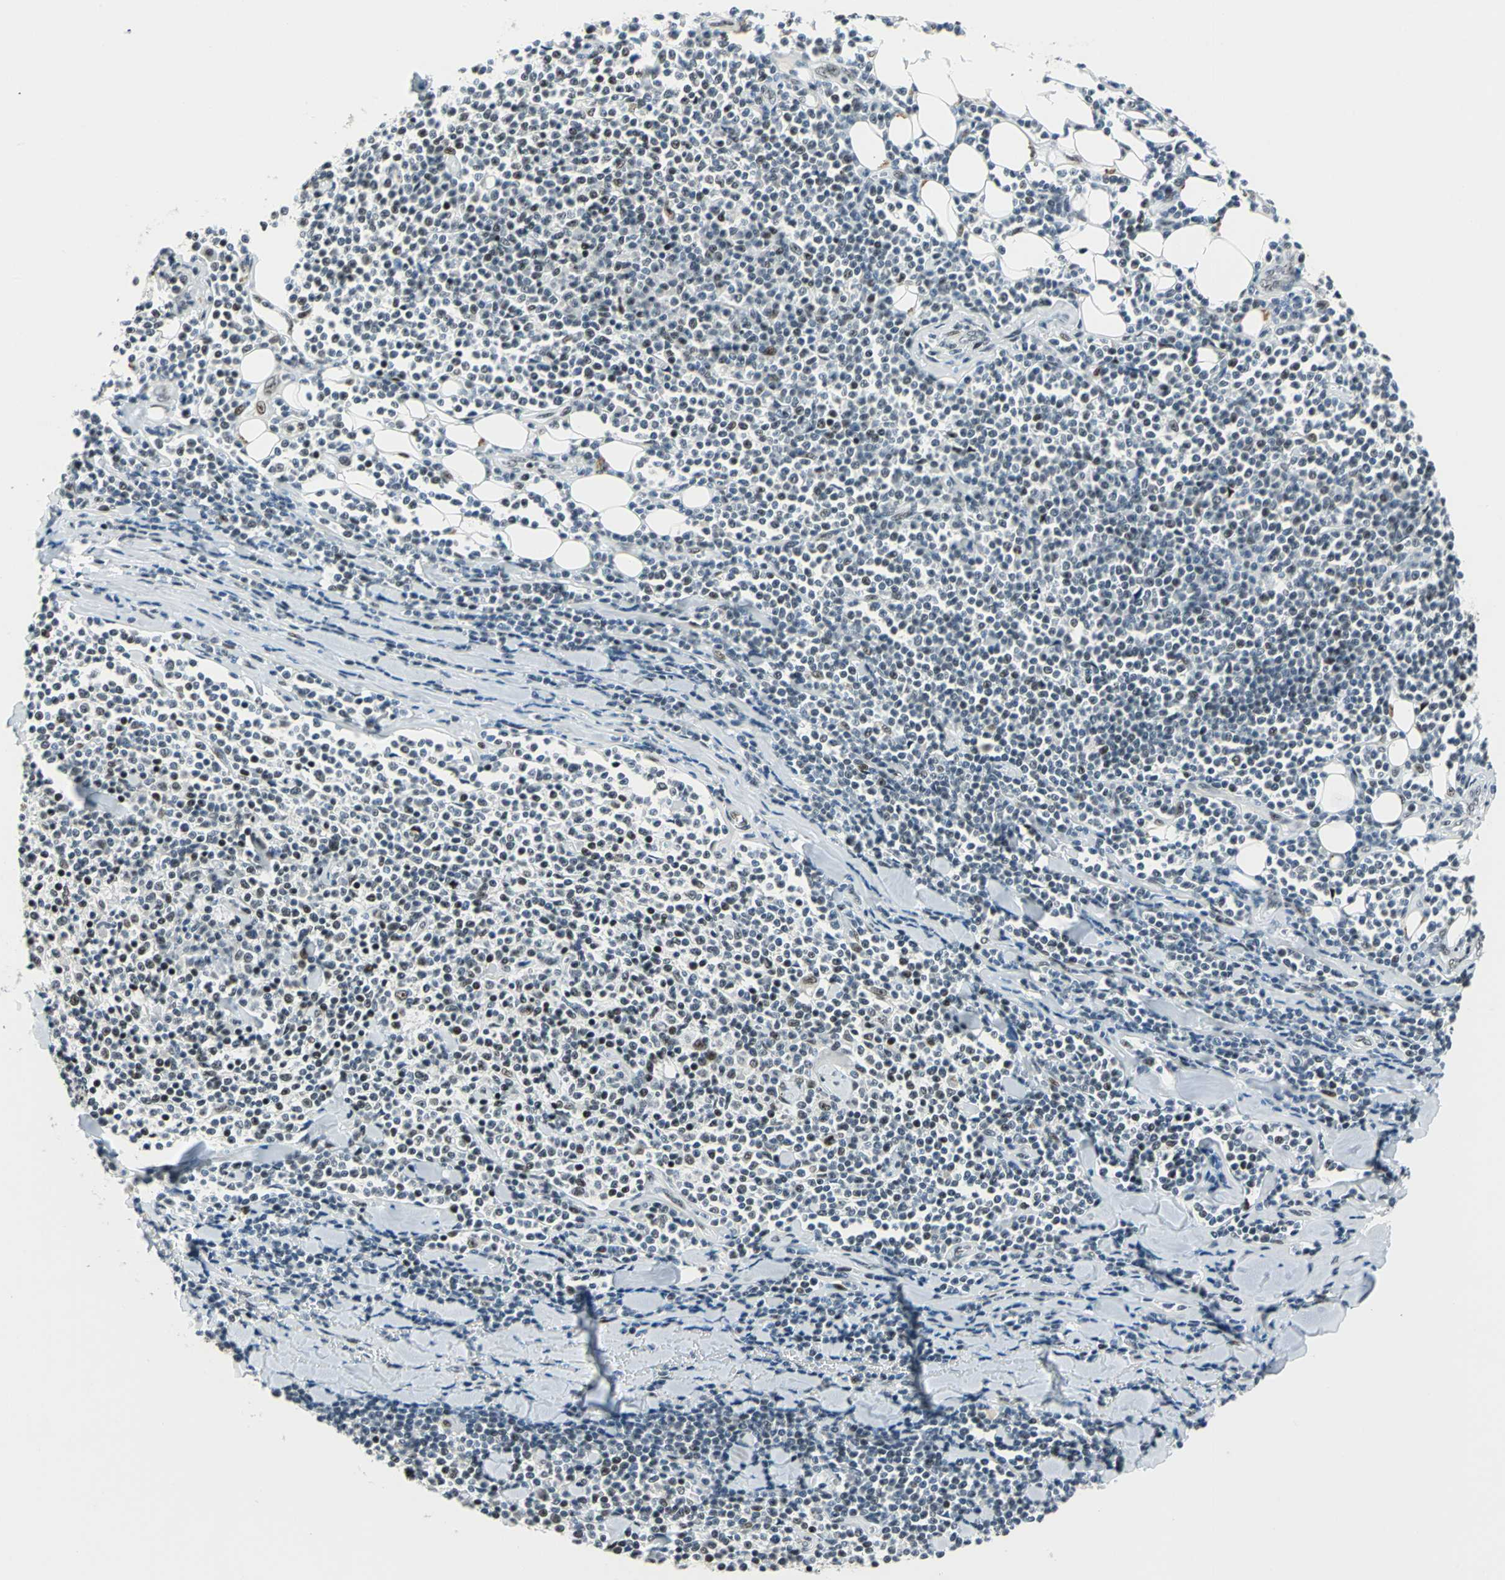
{"staining": {"intensity": "weak", "quantity": "<25%", "location": "nuclear"}, "tissue": "lymphoma", "cell_type": "Tumor cells", "image_type": "cancer", "snomed": [{"axis": "morphology", "description": "Malignant lymphoma, non-Hodgkin's type, Low grade"}, {"axis": "topography", "description": "Soft tissue"}], "caption": "Low-grade malignant lymphoma, non-Hodgkin's type was stained to show a protein in brown. There is no significant expression in tumor cells.", "gene": "KAT6B", "patient": {"sex": "male", "age": 92}}